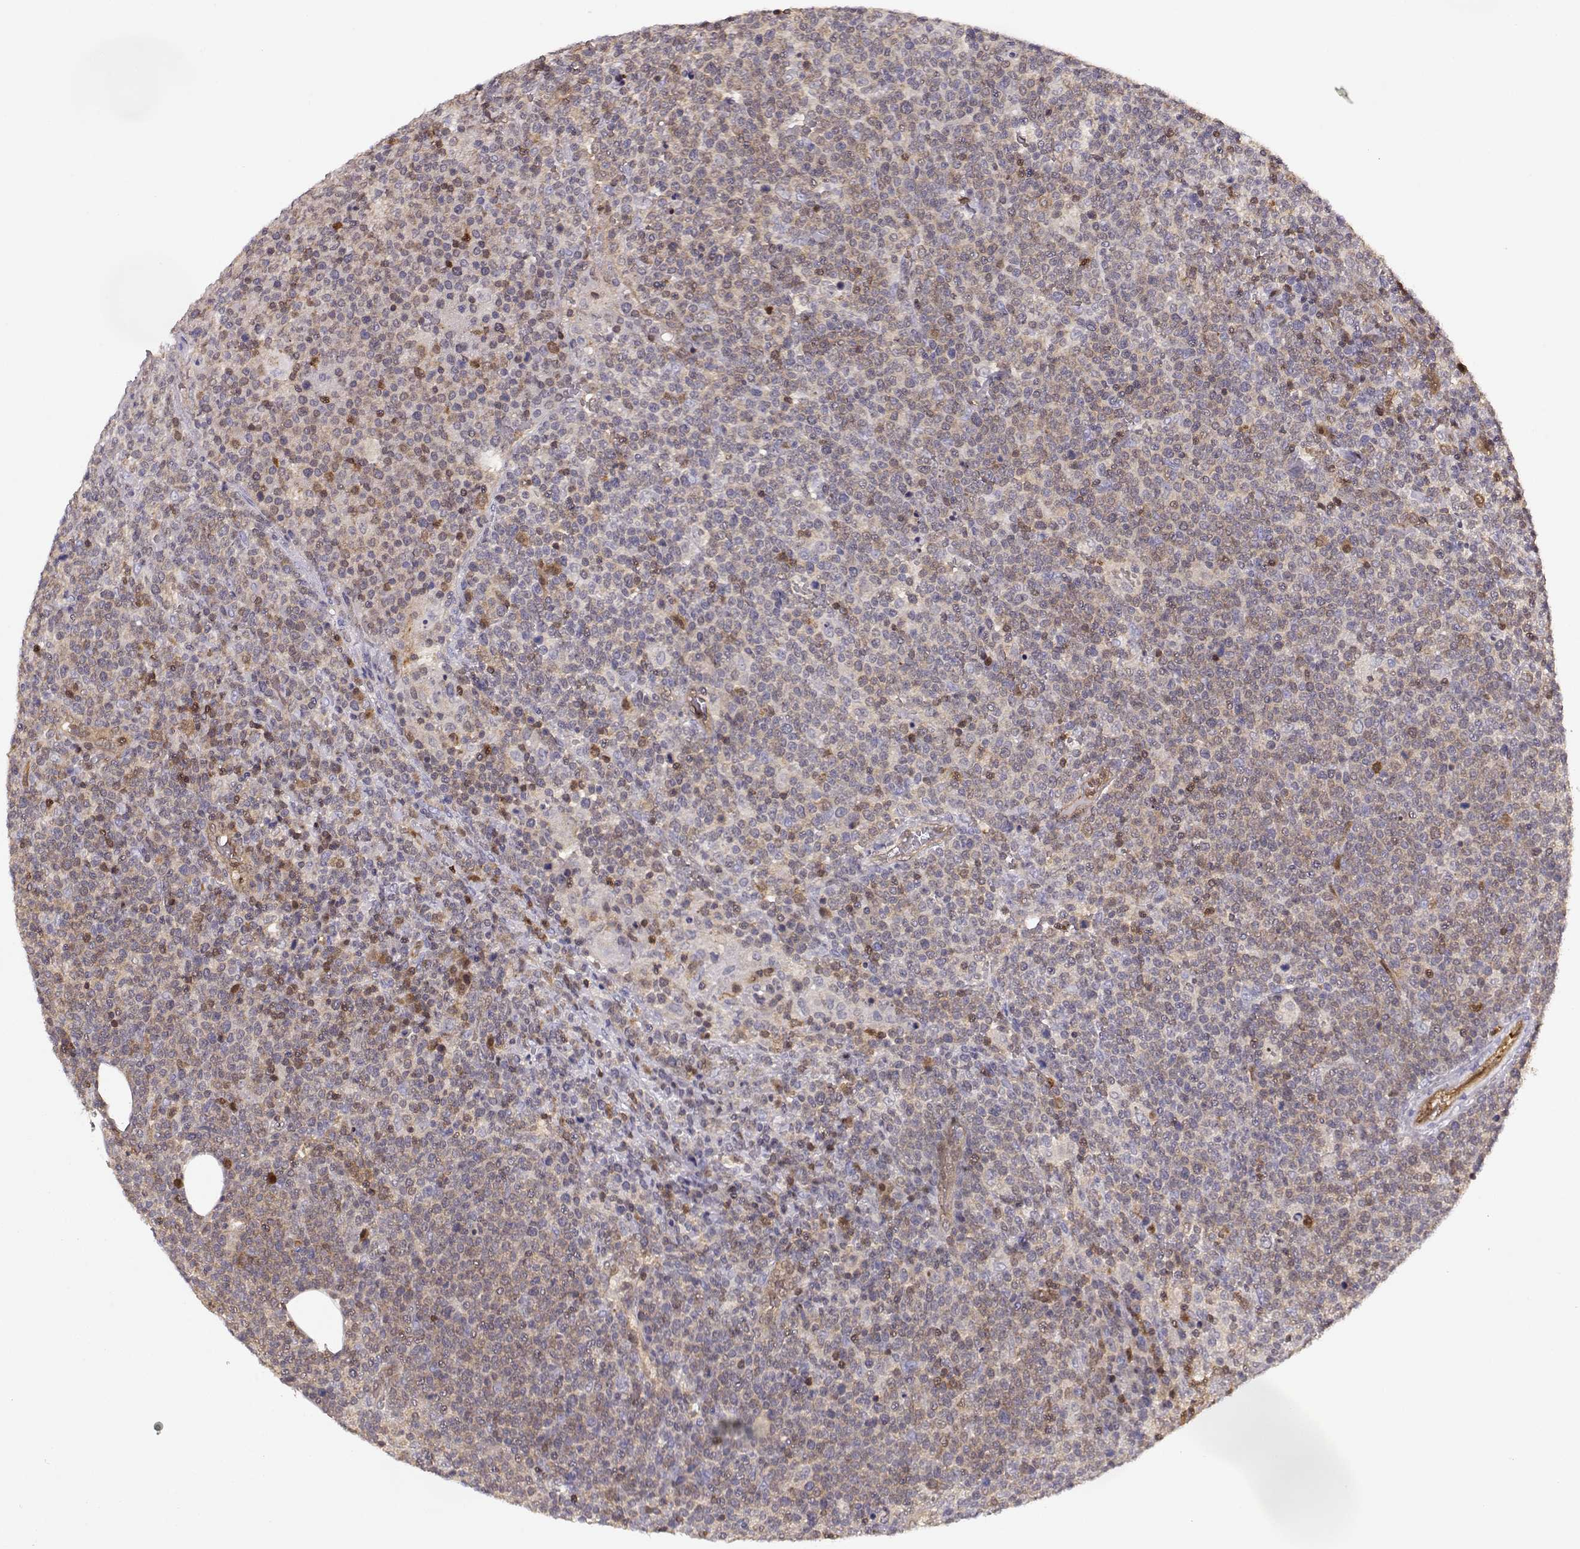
{"staining": {"intensity": "weak", "quantity": ">75%", "location": "cytoplasmic/membranous"}, "tissue": "lymphoma", "cell_type": "Tumor cells", "image_type": "cancer", "snomed": [{"axis": "morphology", "description": "Malignant lymphoma, non-Hodgkin's type, High grade"}, {"axis": "topography", "description": "Lymph node"}], "caption": "High-grade malignant lymphoma, non-Hodgkin's type was stained to show a protein in brown. There is low levels of weak cytoplasmic/membranous expression in about >75% of tumor cells. The staining is performed using DAB (3,3'-diaminobenzidine) brown chromogen to label protein expression. The nuclei are counter-stained blue using hematoxylin.", "gene": "PNP", "patient": {"sex": "male", "age": 61}}